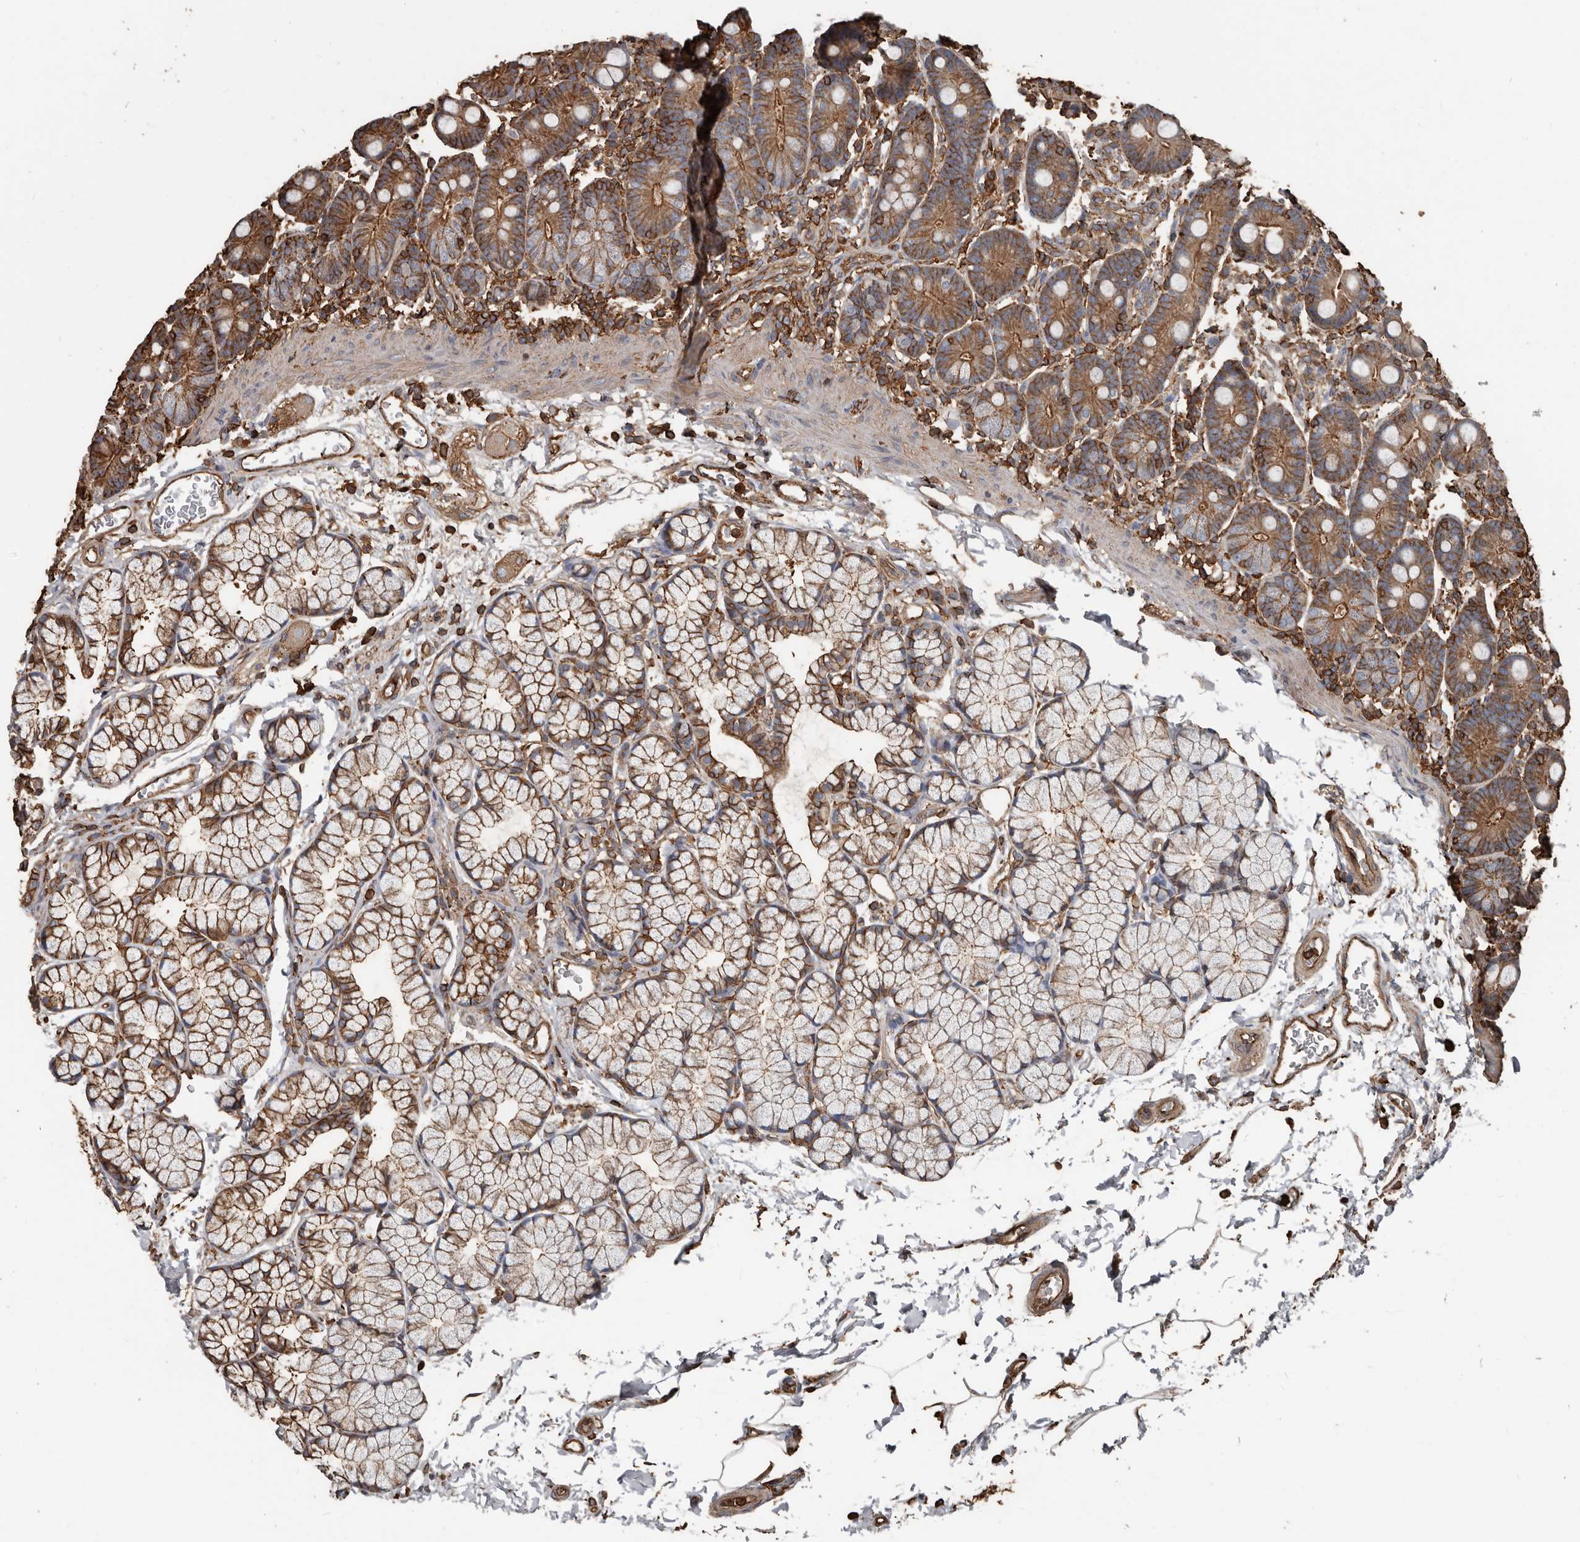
{"staining": {"intensity": "strong", "quantity": ">75%", "location": "cytoplasmic/membranous"}, "tissue": "duodenum", "cell_type": "Glandular cells", "image_type": "normal", "snomed": [{"axis": "morphology", "description": "Normal tissue, NOS"}, {"axis": "topography", "description": "Duodenum"}], "caption": "Immunohistochemistry (IHC) staining of unremarkable duodenum, which demonstrates high levels of strong cytoplasmic/membranous staining in approximately >75% of glandular cells indicating strong cytoplasmic/membranous protein staining. The staining was performed using DAB (3,3'-diaminobenzidine) (brown) for protein detection and nuclei were counterstained in hematoxylin (blue).", "gene": "DENND6B", "patient": {"sex": "male", "age": 35}}